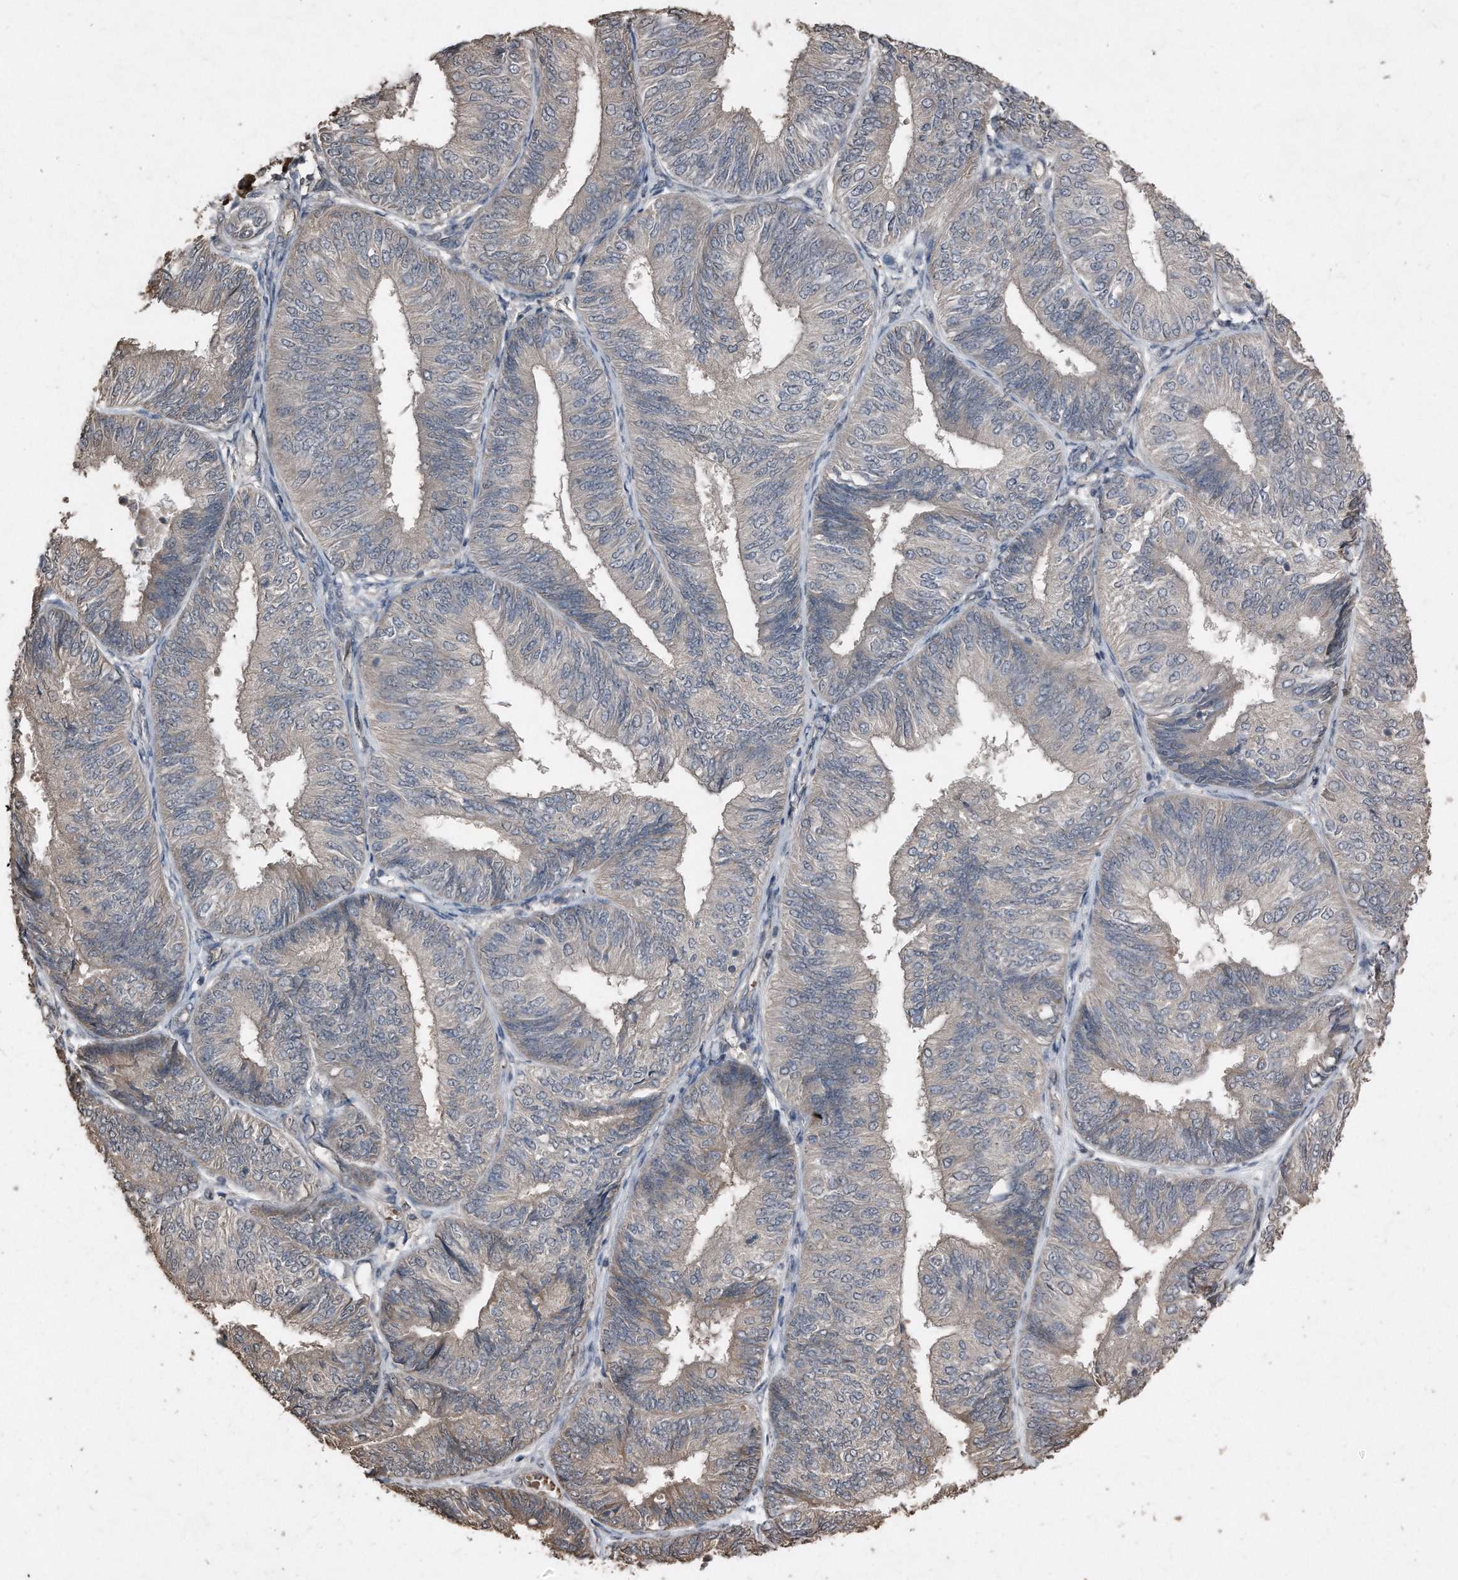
{"staining": {"intensity": "weak", "quantity": "<25%", "location": "cytoplasmic/membranous"}, "tissue": "endometrial cancer", "cell_type": "Tumor cells", "image_type": "cancer", "snomed": [{"axis": "morphology", "description": "Adenocarcinoma, NOS"}, {"axis": "topography", "description": "Endometrium"}], "caption": "Endometrial cancer was stained to show a protein in brown. There is no significant expression in tumor cells.", "gene": "ANKRD10", "patient": {"sex": "female", "age": 58}}